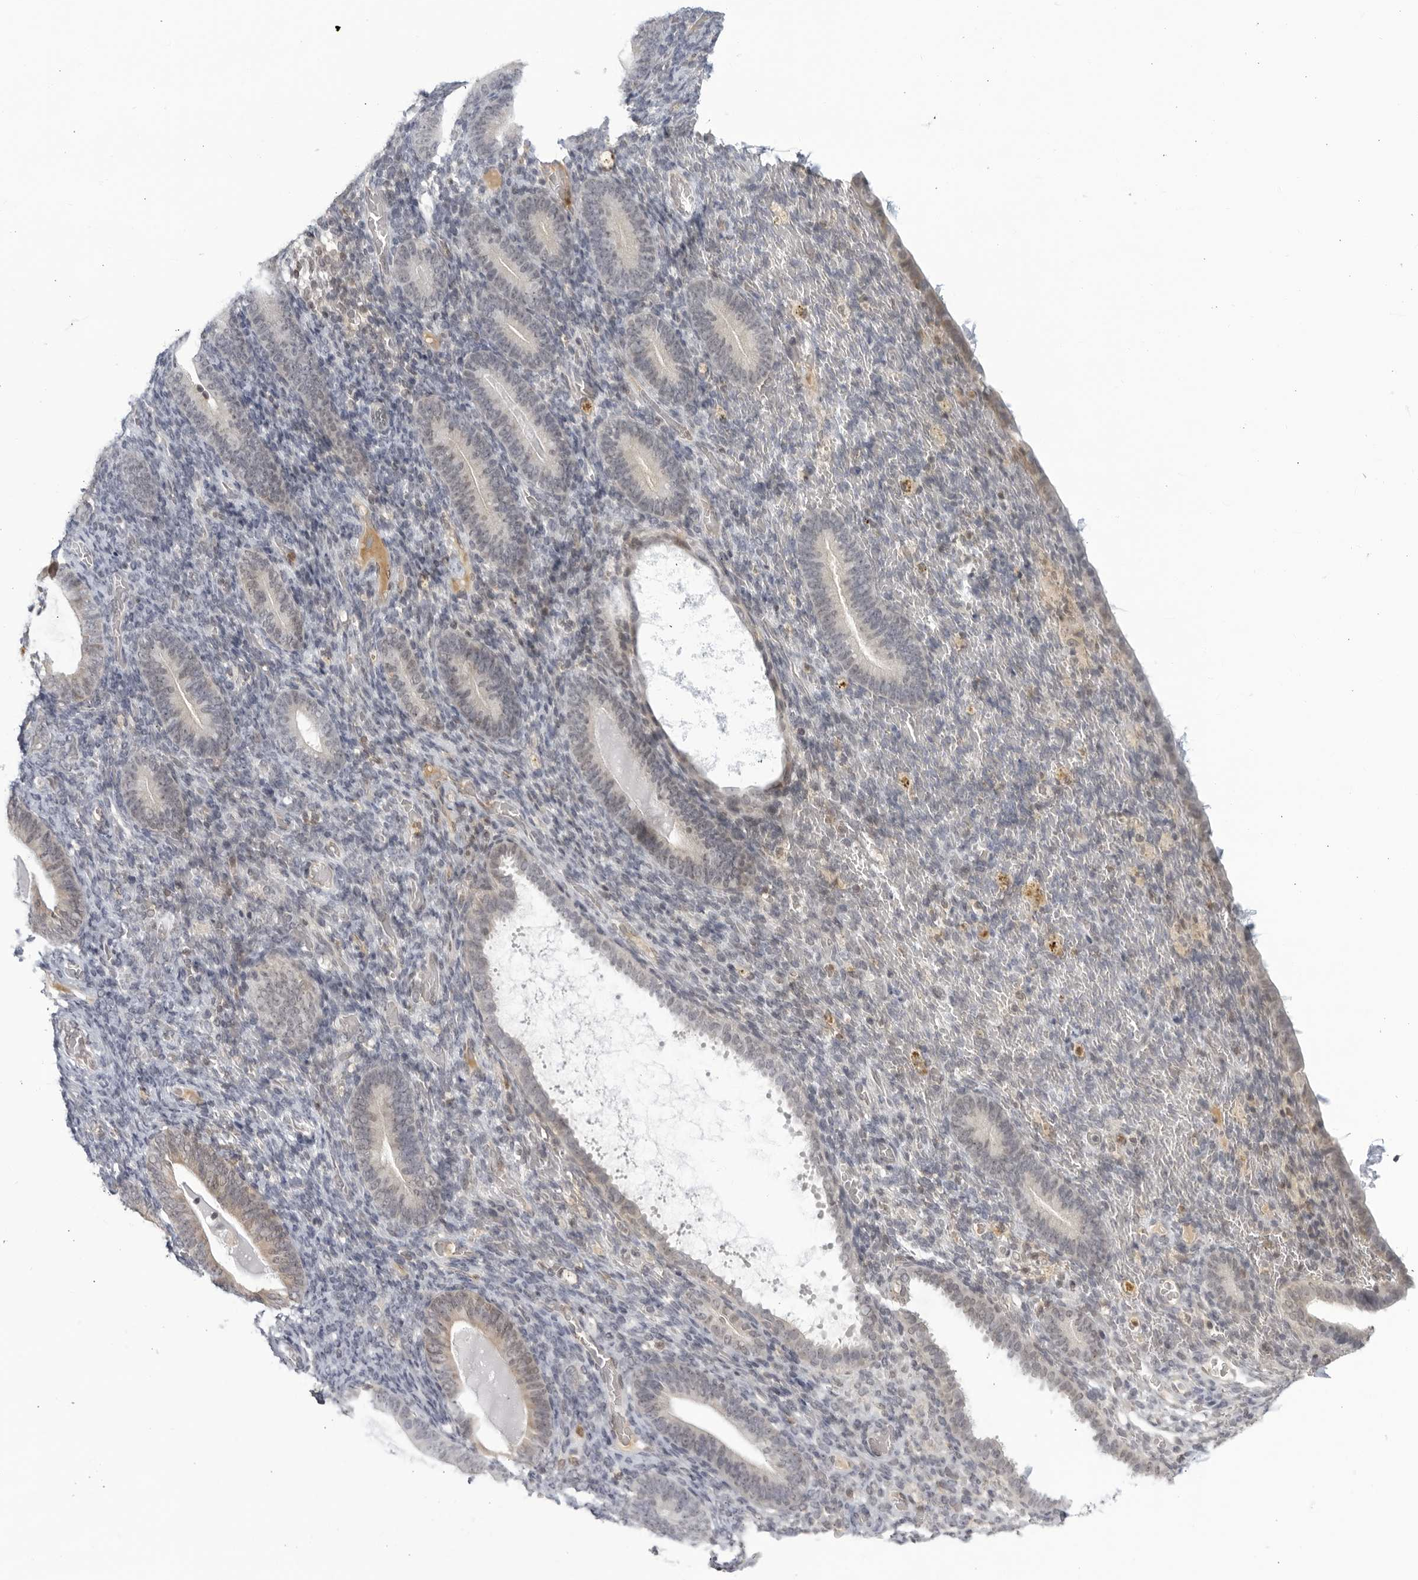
{"staining": {"intensity": "negative", "quantity": "none", "location": "none"}, "tissue": "endometrium", "cell_type": "Cells in endometrial stroma", "image_type": "normal", "snomed": [{"axis": "morphology", "description": "Normal tissue, NOS"}, {"axis": "topography", "description": "Endometrium"}], "caption": "This micrograph is of benign endometrium stained with IHC to label a protein in brown with the nuclei are counter-stained blue. There is no positivity in cells in endometrial stroma. (IHC, brightfield microscopy, high magnification).", "gene": "CC2D1B", "patient": {"sex": "female", "age": 51}}